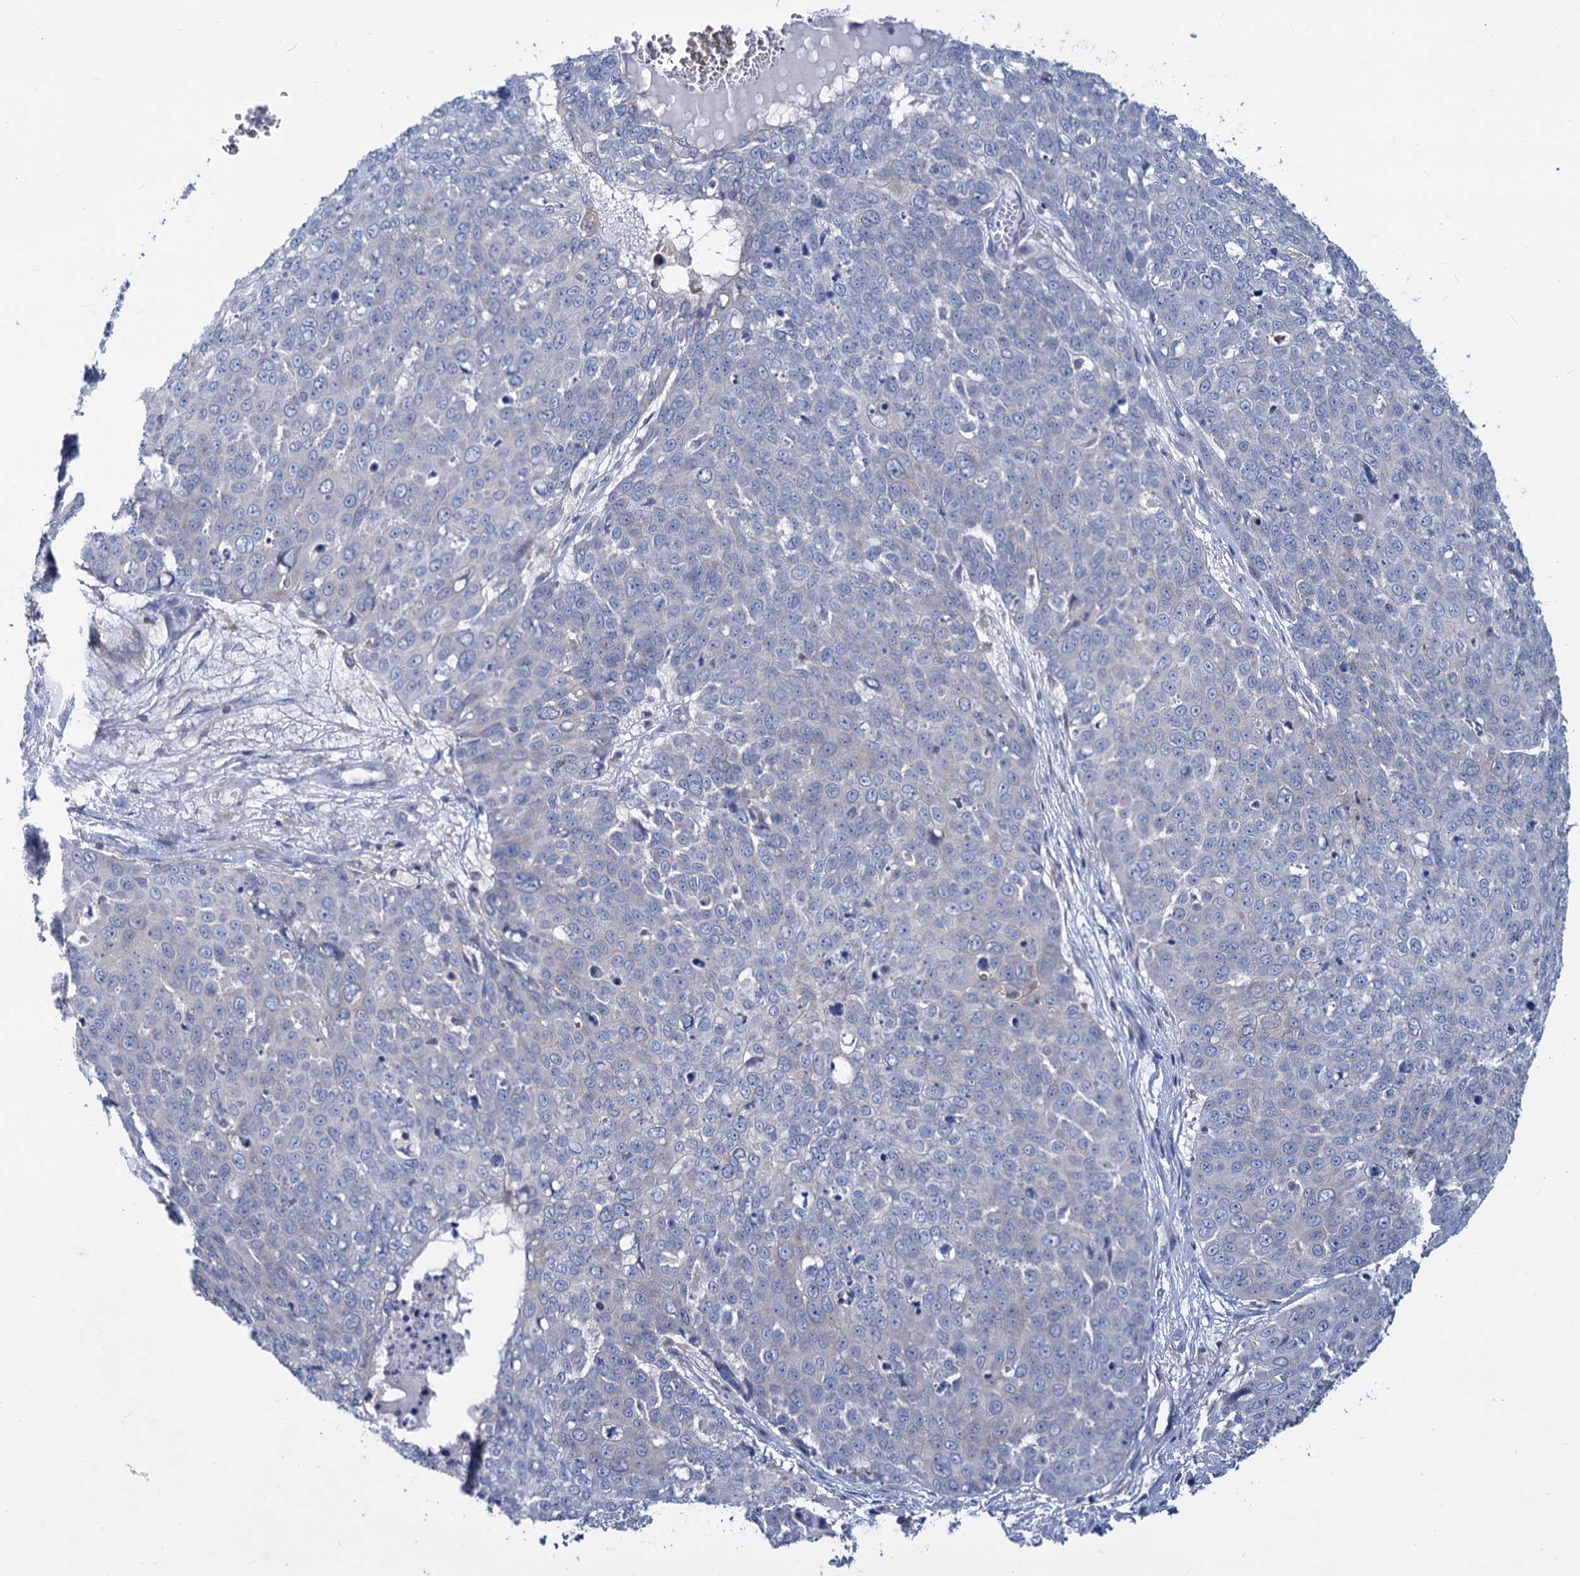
{"staining": {"intensity": "negative", "quantity": "none", "location": "none"}, "tissue": "skin cancer", "cell_type": "Tumor cells", "image_type": "cancer", "snomed": [{"axis": "morphology", "description": "Squamous cell carcinoma, NOS"}, {"axis": "topography", "description": "Skin"}], "caption": "Protein analysis of squamous cell carcinoma (skin) demonstrates no significant expression in tumor cells.", "gene": "LRCH4", "patient": {"sex": "male", "age": 71}}